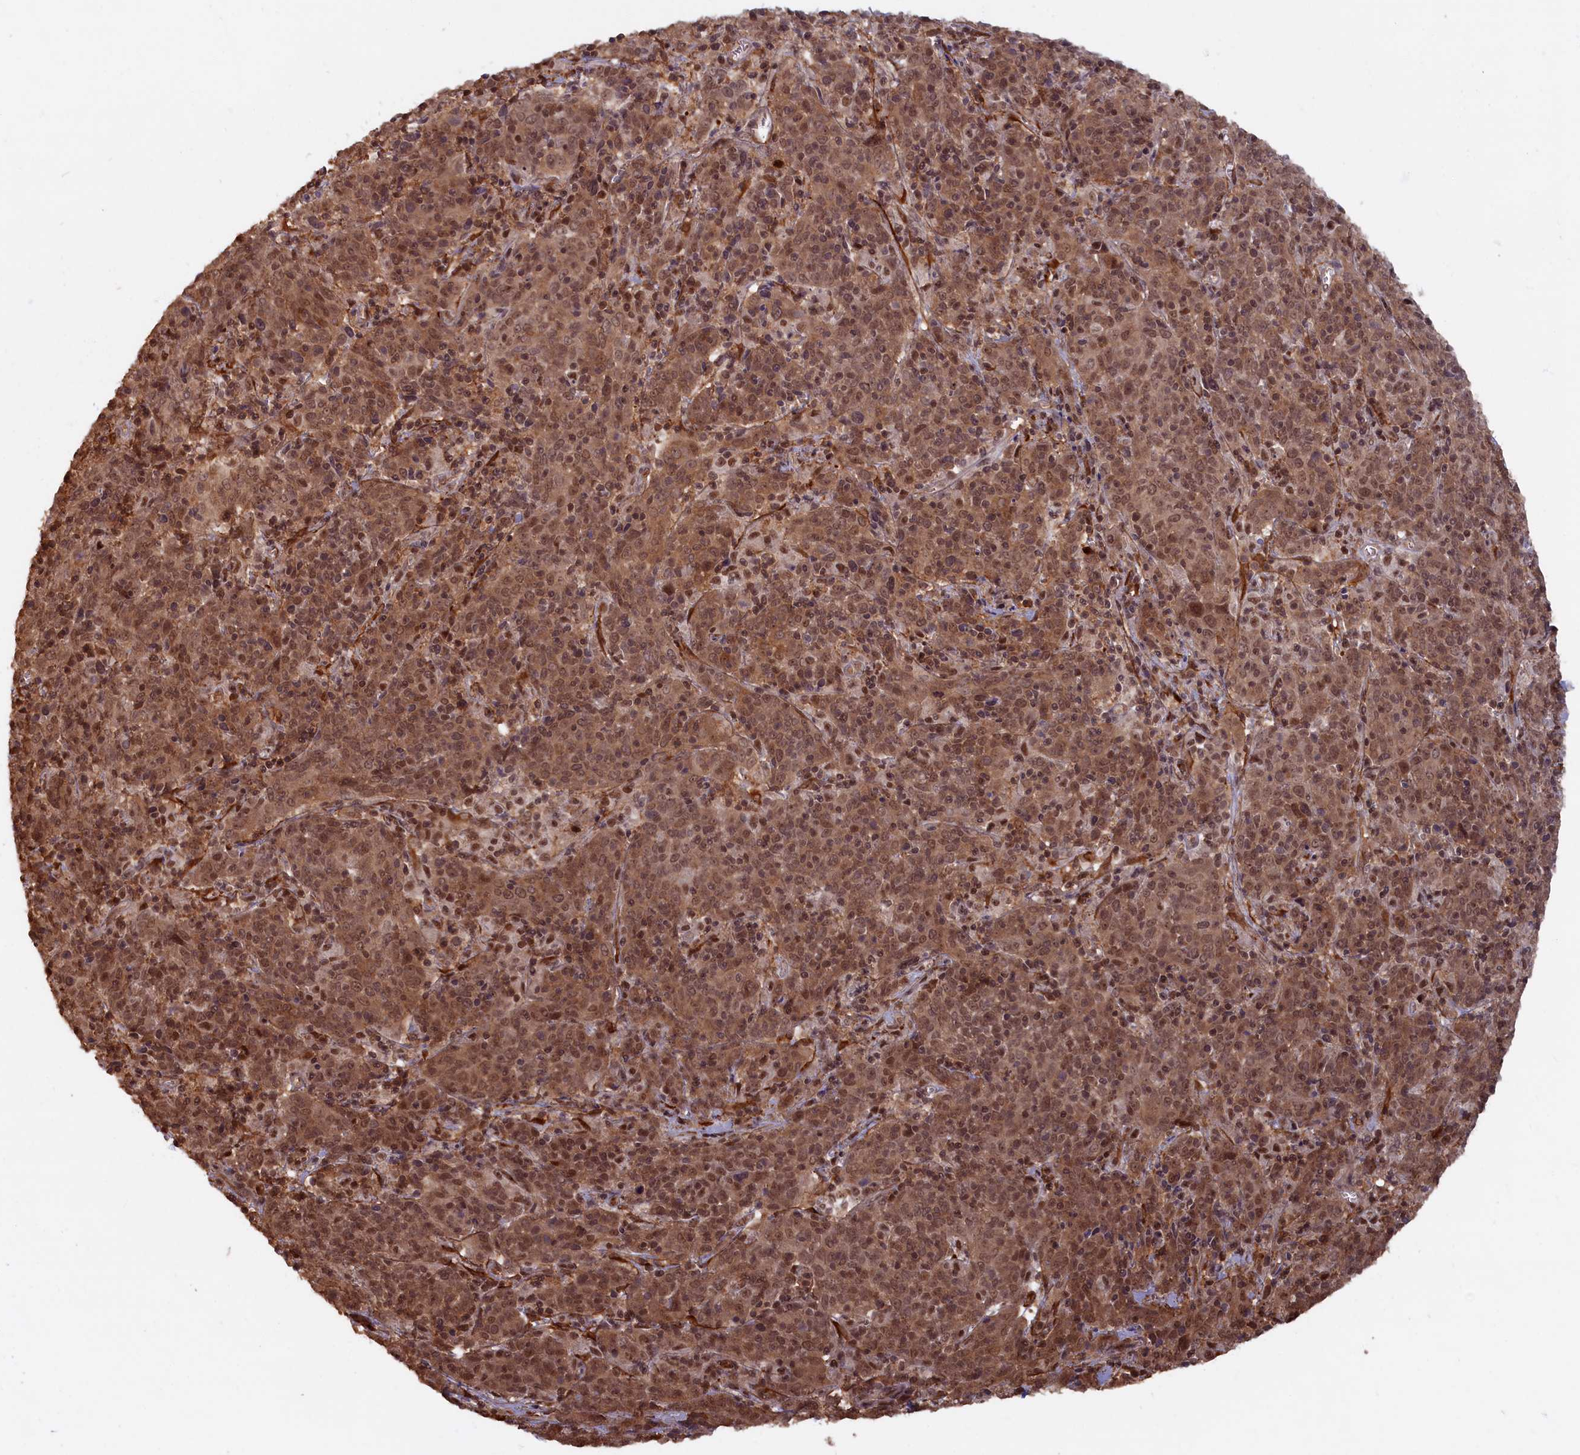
{"staining": {"intensity": "moderate", "quantity": ">75%", "location": "cytoplasmic/membranous,nuclear"}, "tissue": "cervical cancer", "cell_type": "Tumor cells", "image_type": "cancer", "snomed": [{"axis": "morphology", "description": "Squamous cell carcinoma, NOS"}, {"axis": "topography", "description": "Cervix"}], "caption": "About >75% of tumor cells in human cervical cancer (squamous cell carcinoma) demonstrate moderate cytoplasmic/membranous and nuclear protein expression as visualized by brown immunohistochemical staining.", "gene": "HIF3A", "patient": {"sex": "female", "age": 67}}